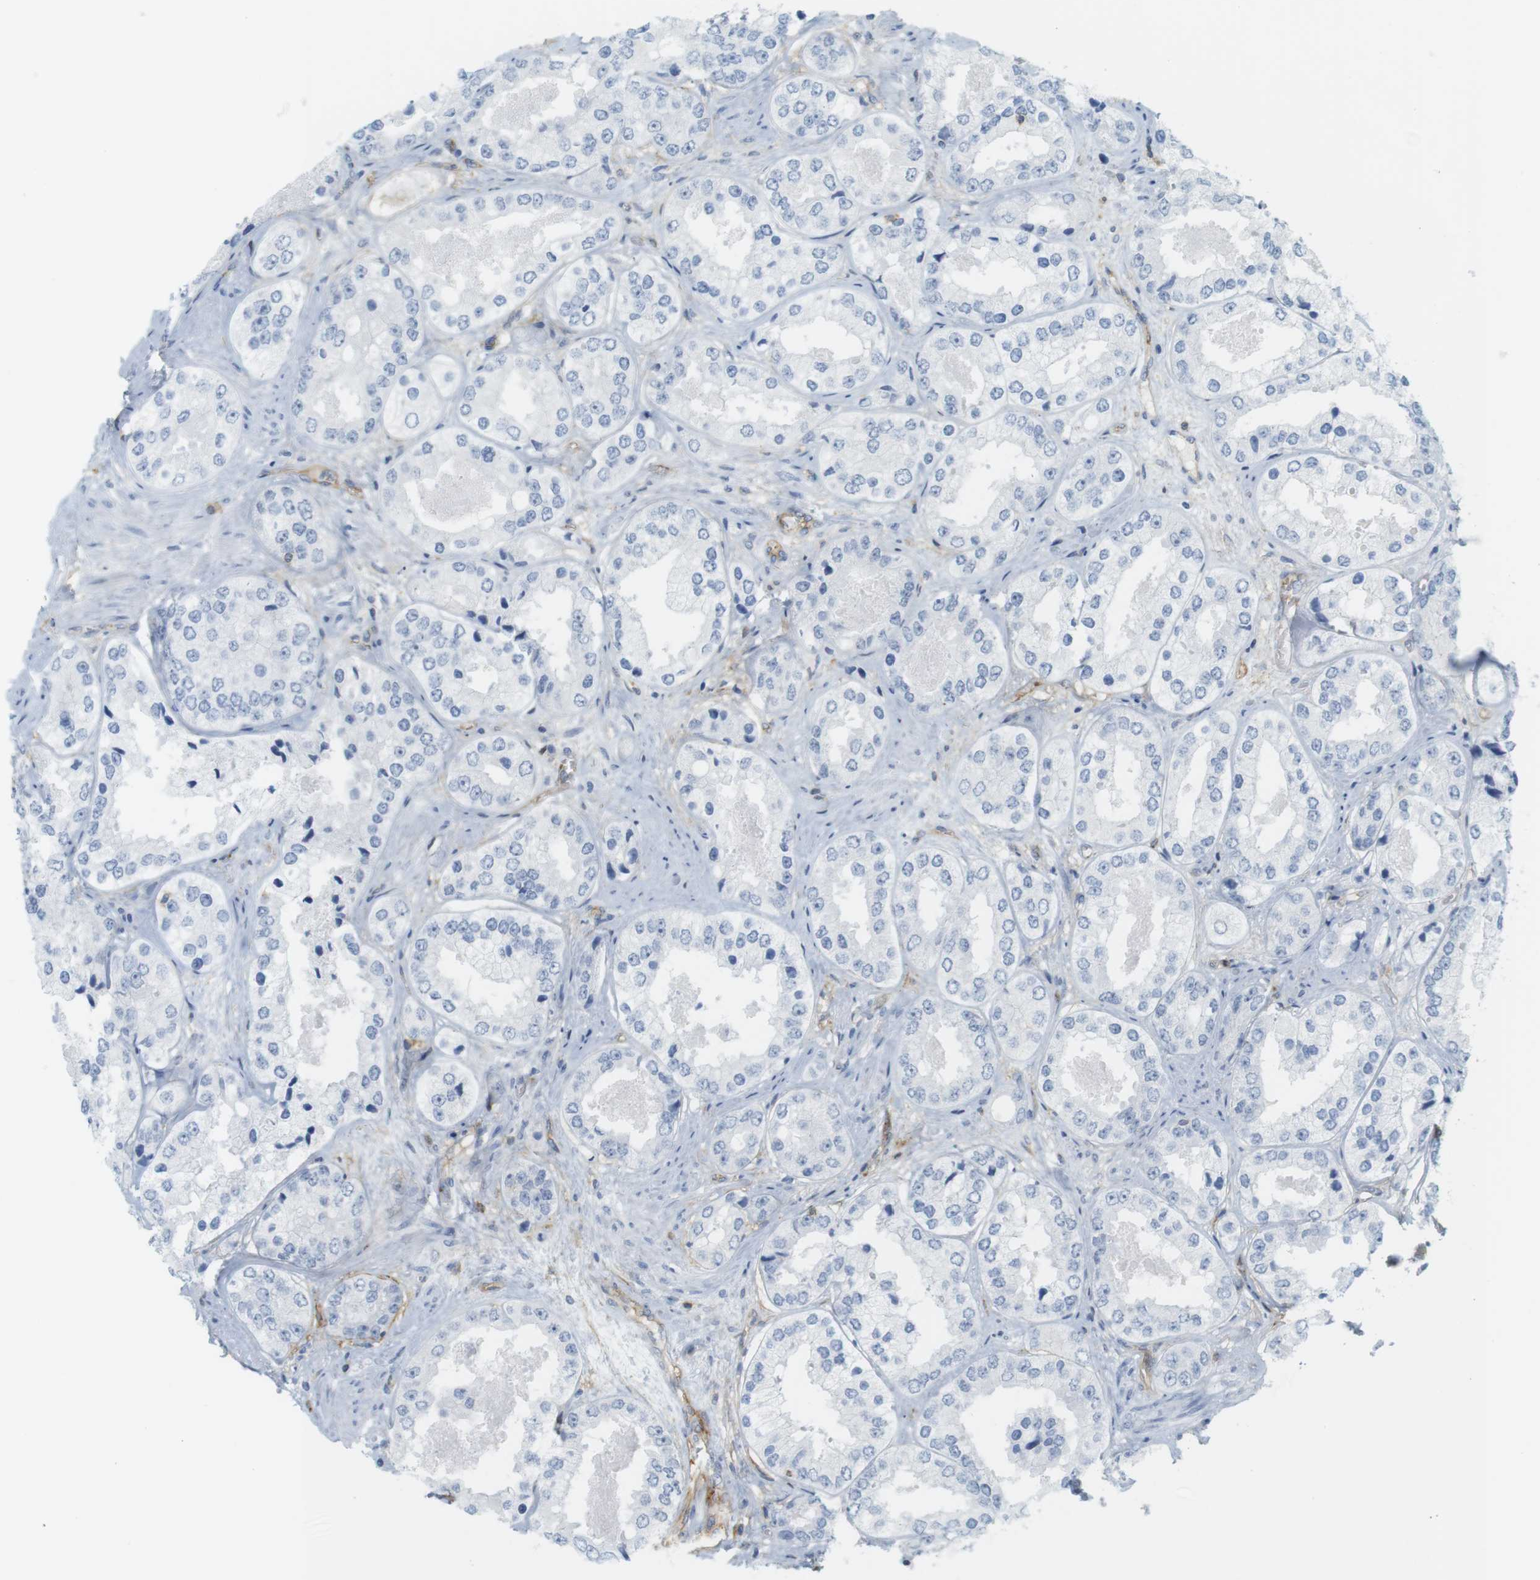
{"staining": {"intensity": "negative", "quantity": "none", "location": "none"}, "tissue": "prostate cancer", "cell_type": "Tumor cells", "image_type": "cancer", "snomed": [{"axis": "morphology", "description": "Adenocarcinoma, High grade"}, {"axis": "topography", "description": "Prostate"}], "caption": "There is no significant expression in tumor cells of prostate cancer (adenocarcinoma (high-grade)). Brightfield microscopy of immunohistochemistry (IHC) stained with DAB (brown) and hematoxylin (blue), captured at high magnification.", "gene": "F2R", "patient": {"sex": "male", "age": 61}}